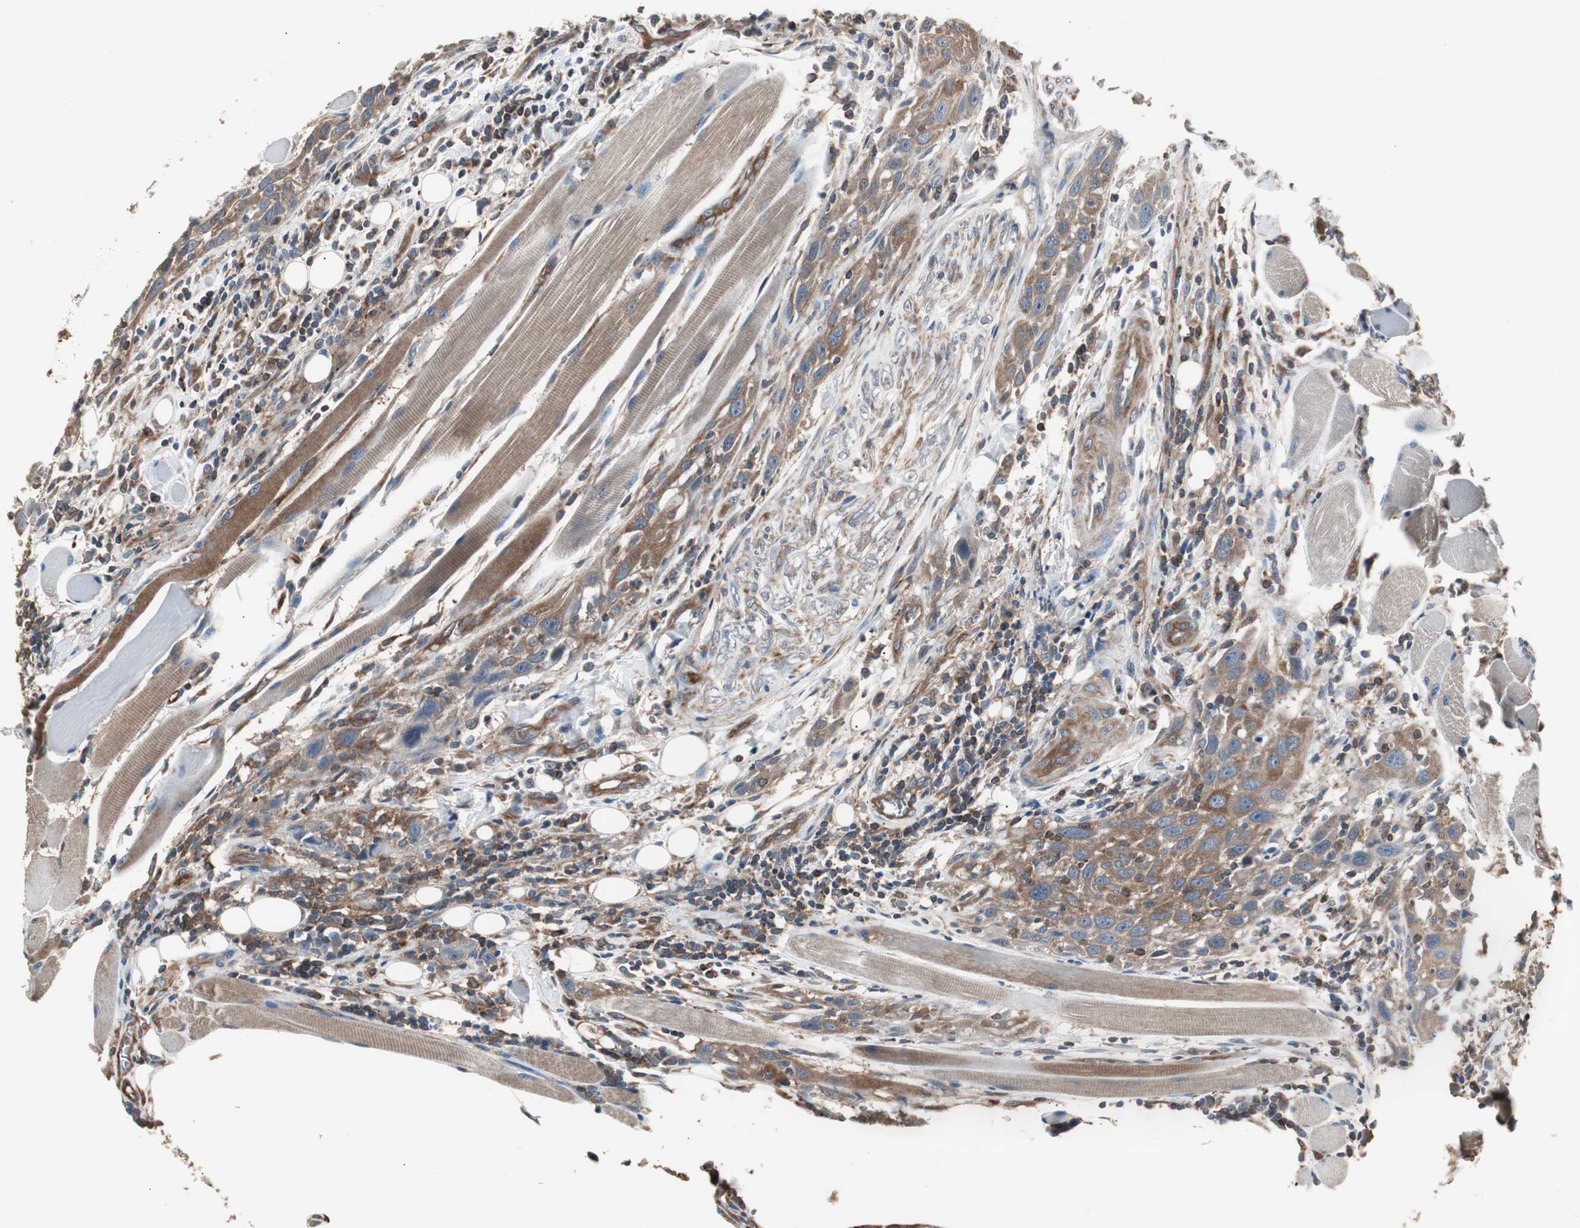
{"staining": {"intensity": "moderate", "quantity": ">75%", "location": "cytoplasmic/membranous"}, "tissue": "head and neck cancer", "cell_type": "Tumor cells", "image_type": "cancer", "snomed": [{"axis": "morphology", "description": "Squamous cell carcinoma, NOS"}, {"axis": "topography", "description": "Oral tissue"}, {"axis": "topography", "description": "Head-Neck"}], "caption": "An immunohistochemistry (IHC) photomicrograph of tumor tissue is shown. Protein staining in brown labels moderate cytoplasmic/membranous positivity in head and neck cancer within tumor cells.", "gene": "CAPNS1", "patient": {"sex": "female", "age": 50}}